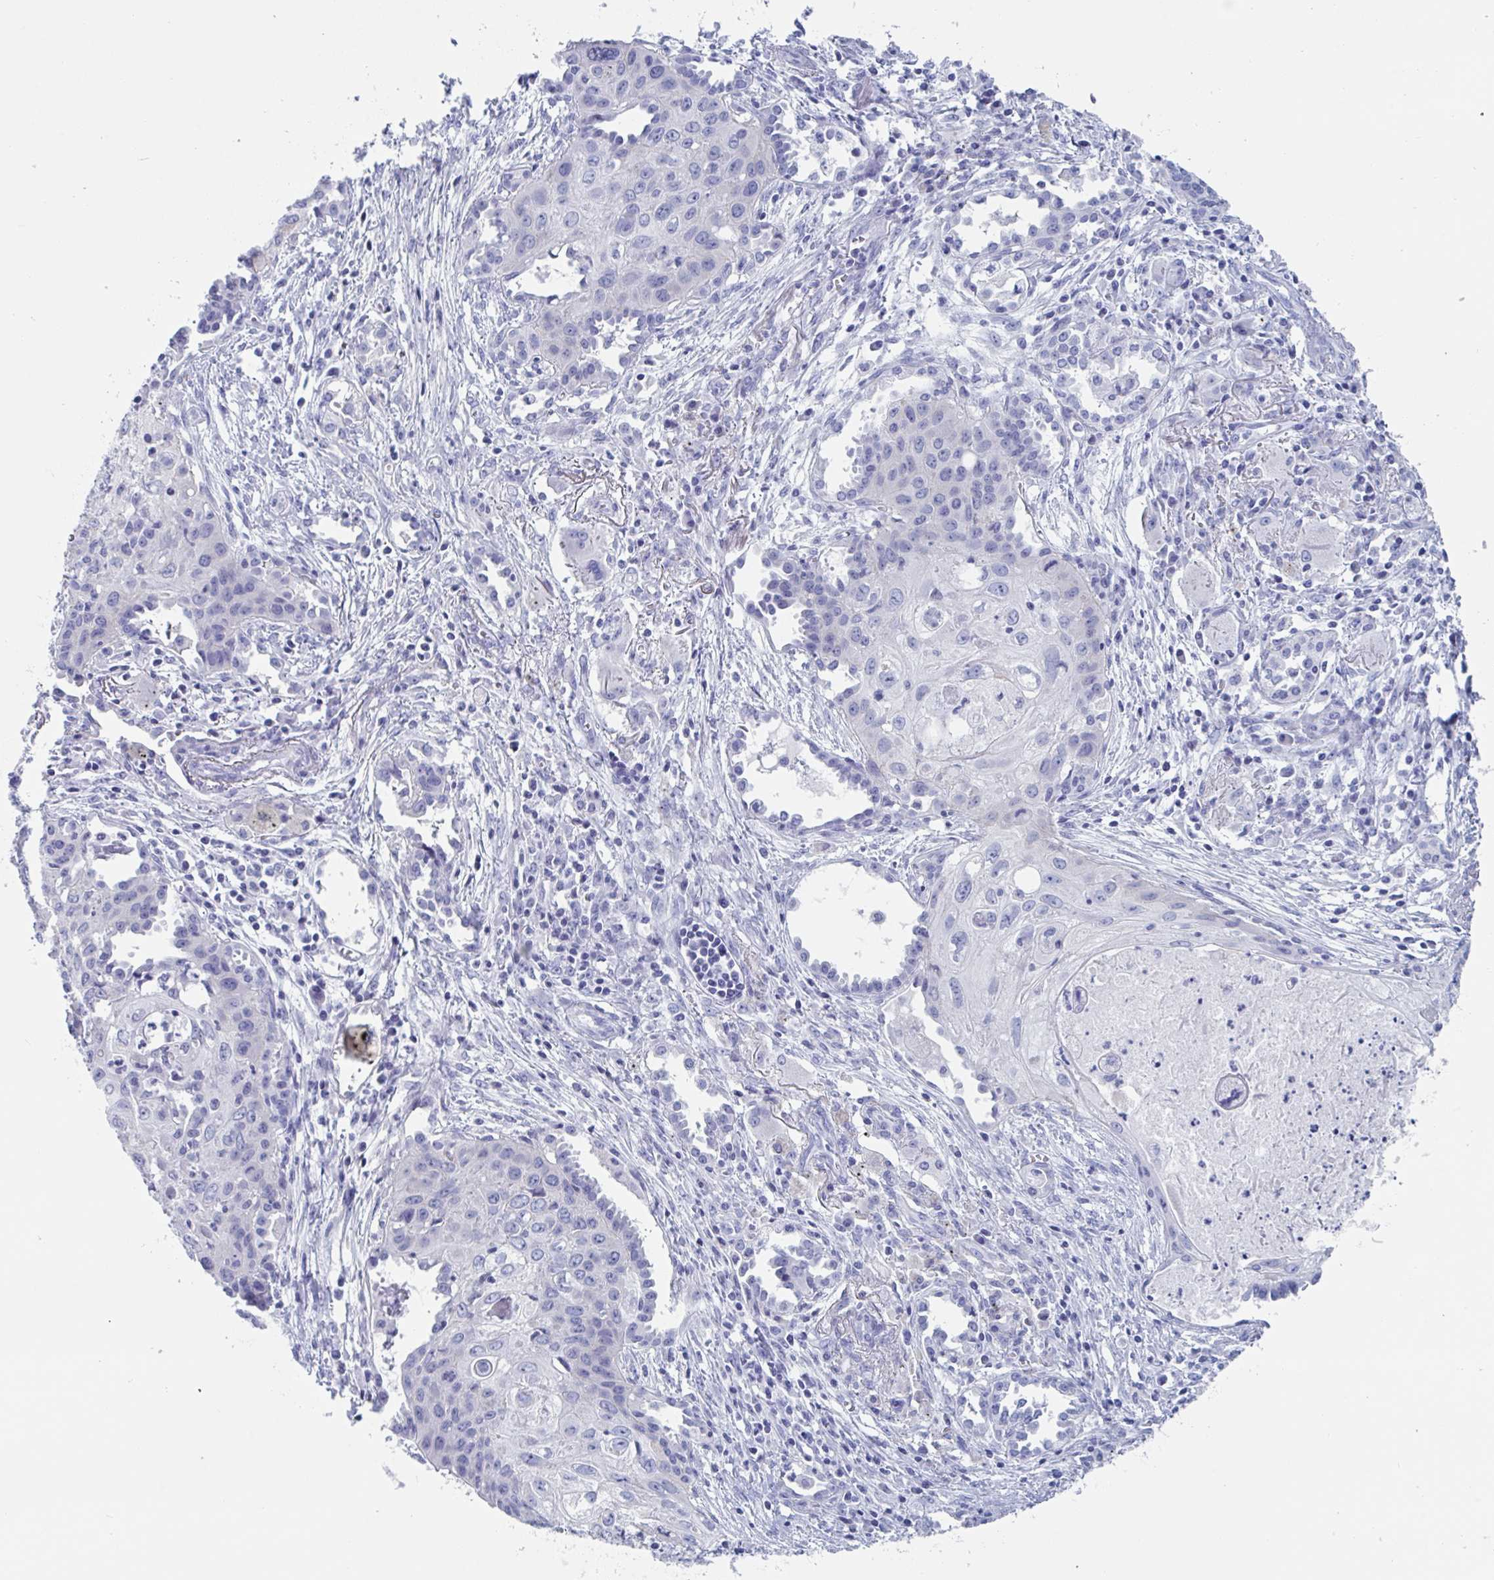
{"staining": {"intensity": "negative", "quantity": "none", "location": "none"}, "tissue": "lung cancer", "cell_type": "Tumor cells", "image_type": "cancer", "snomed": [{"axis": "morphology", "description": "Squamous cell carcinoma, NOS"}, {"axis": "topography", "description": "Lung"}], "caption": "Lung cancer was stained to show a protein in brown. There is no significant staining in tumor cells.", "gene": "ZPBP", "patient": {"sex": "male", "age": 71}}